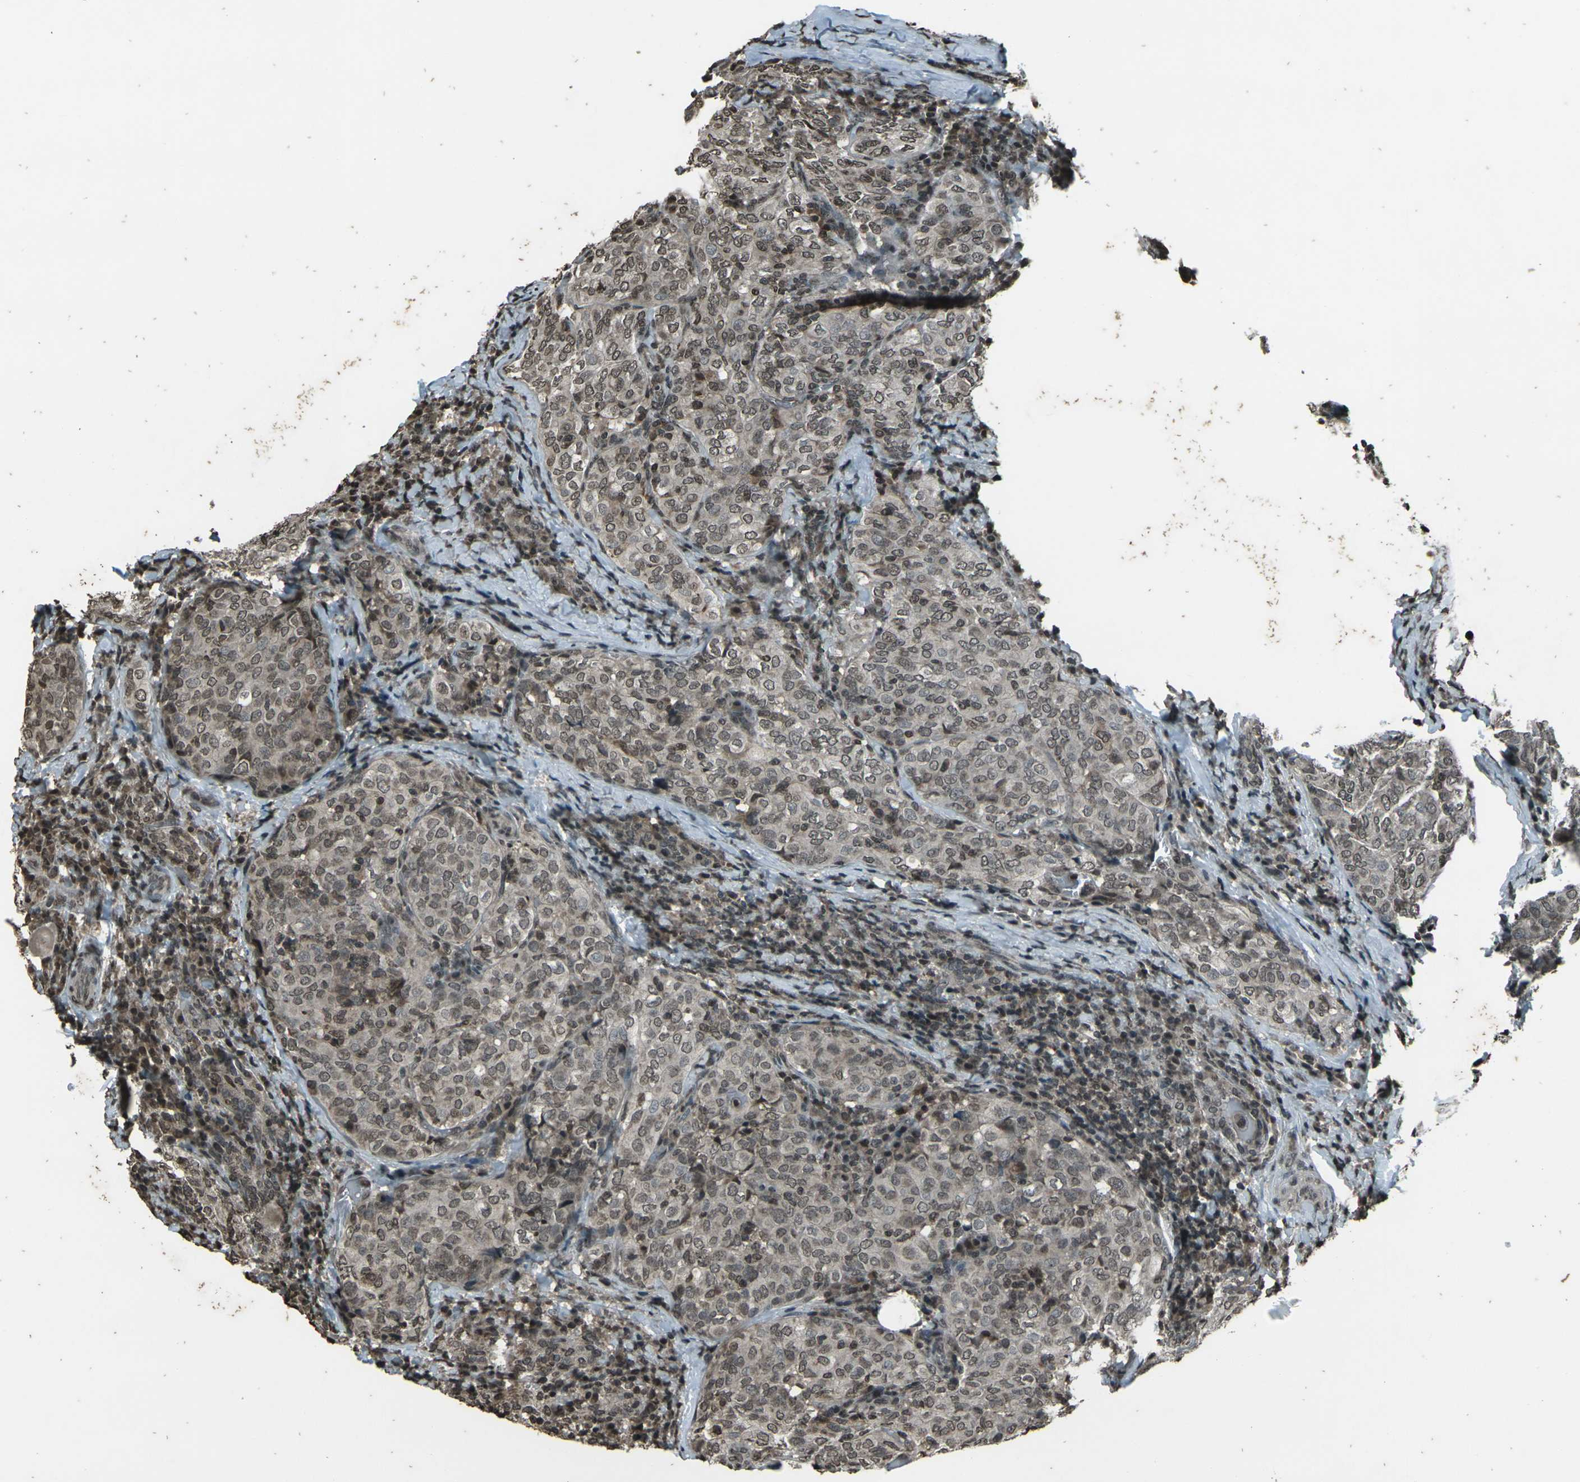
{"staining": {"intensity": "weak", "quantity": ">75%", "location": "cytoplasmic/membranous,nuclear"}, "tissue": "thyroid cancer", "cell_type": "Tumor cells", "image_type": "cancer", "snomed": [{"axis": "morphology", "description": "Normal tissue, NOS"}, {"axis": "morphology", "description": "Papillary adenocarcinoma, NOS"}, {"axis": "topography", "description": "Thyroid gland"}], "caption": "Approximately >75% of tumor cells in human thyroid papillary adenocarcinoma display weak cytoplasmic/membranous and nuclear protein positivity as visualized by brown immunohistochemical staining.", "gene": "PRPF8", "patient": {"sex": "female", "age": 30}}